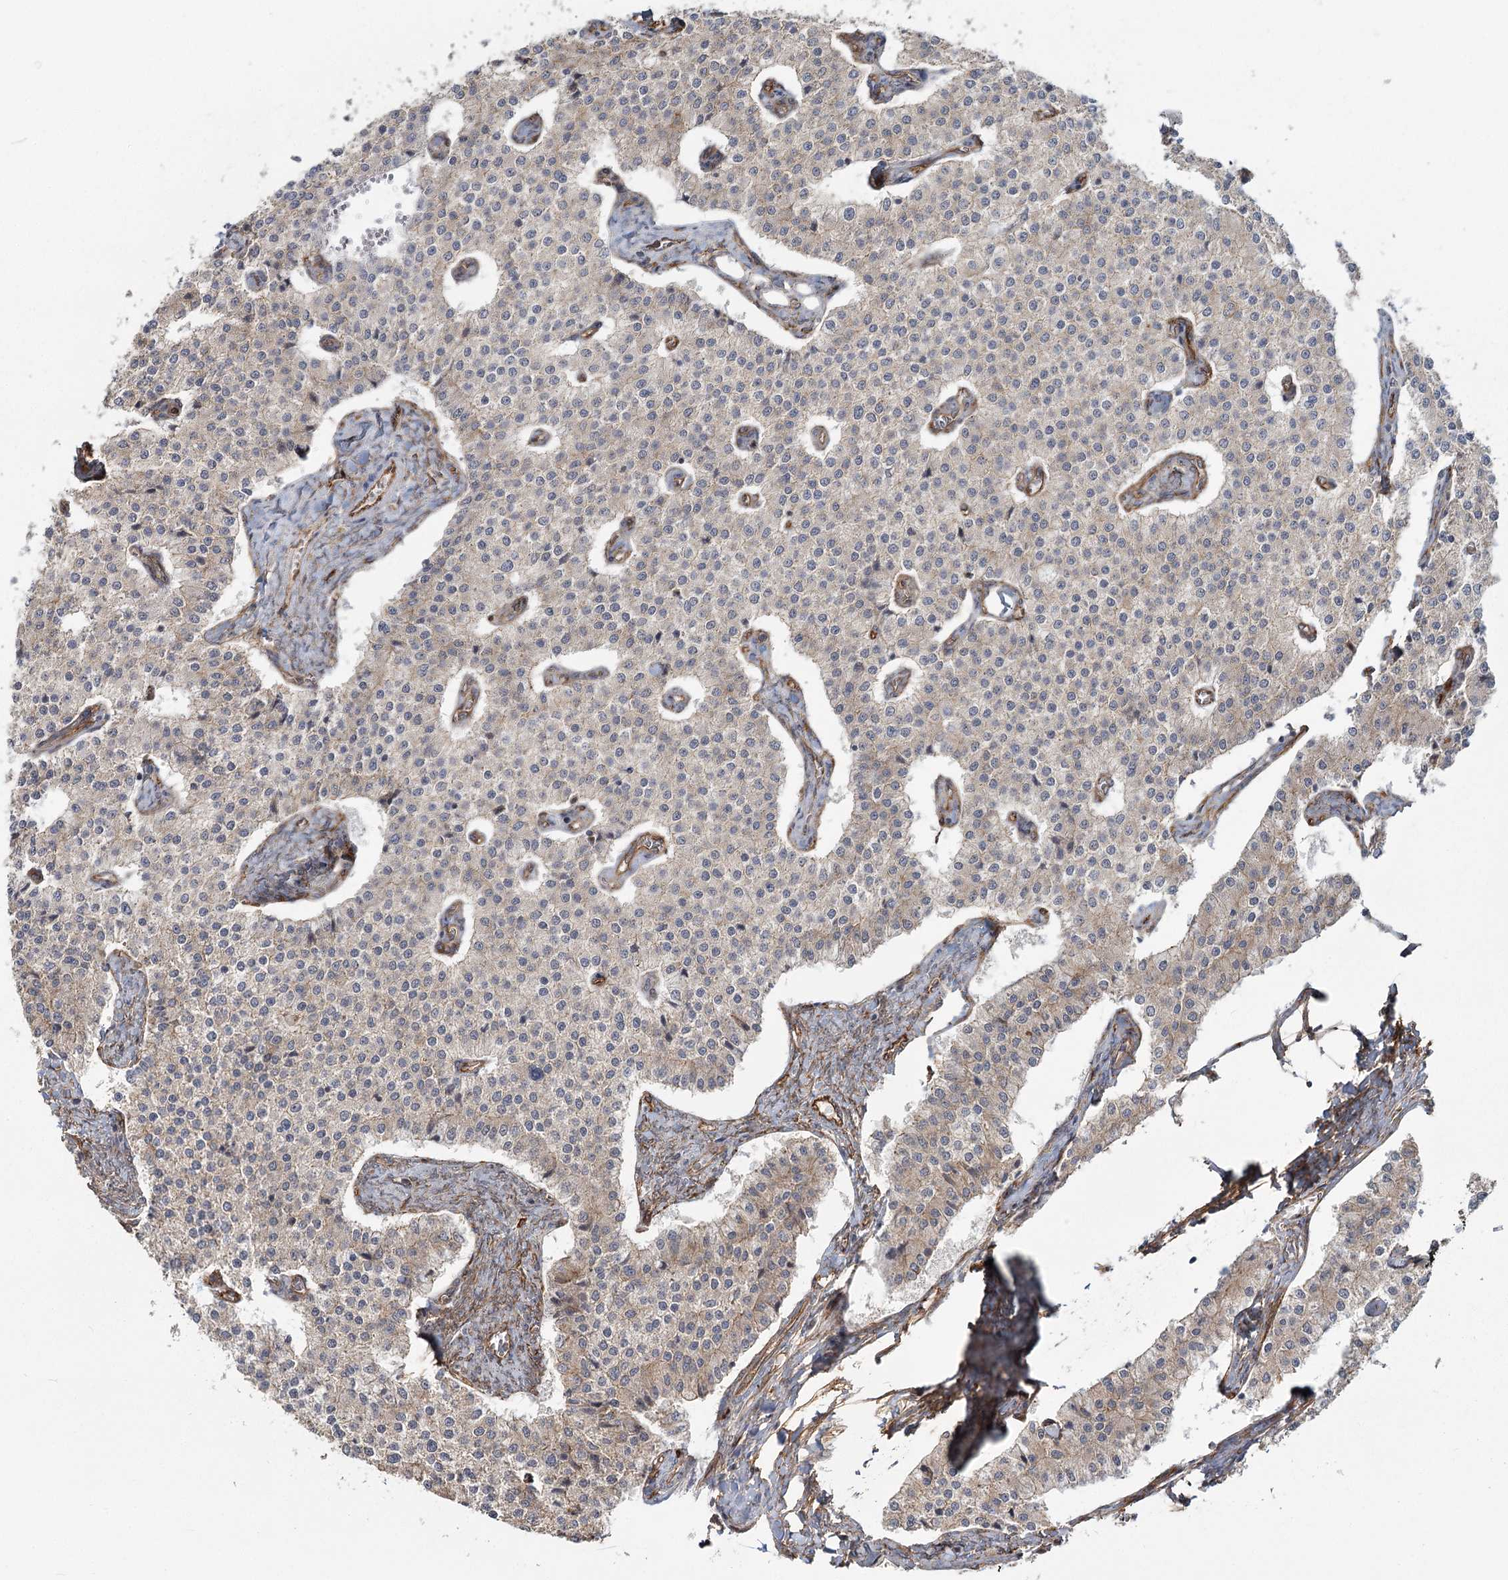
{"staining": {"intensity": "weak", "quantity": "<25%", "location": "cytoplasmic/membranous"}, "tissue": "carcinoid", "cell_type": "Tumor cells", "image_type": "cancer", "snomed": [{"axis": "morphology", "description": "Carcinoid, malignant, NOS"}, {"axis": "topography", "description": "Colon"}], "caption": "Malignant carcinoid stained for a protein using immunohistochemistry (IHC) demonstrates no staining tumor cells.", "gene": "RPP14", "patient": {"sex": "female", "age": 52}}